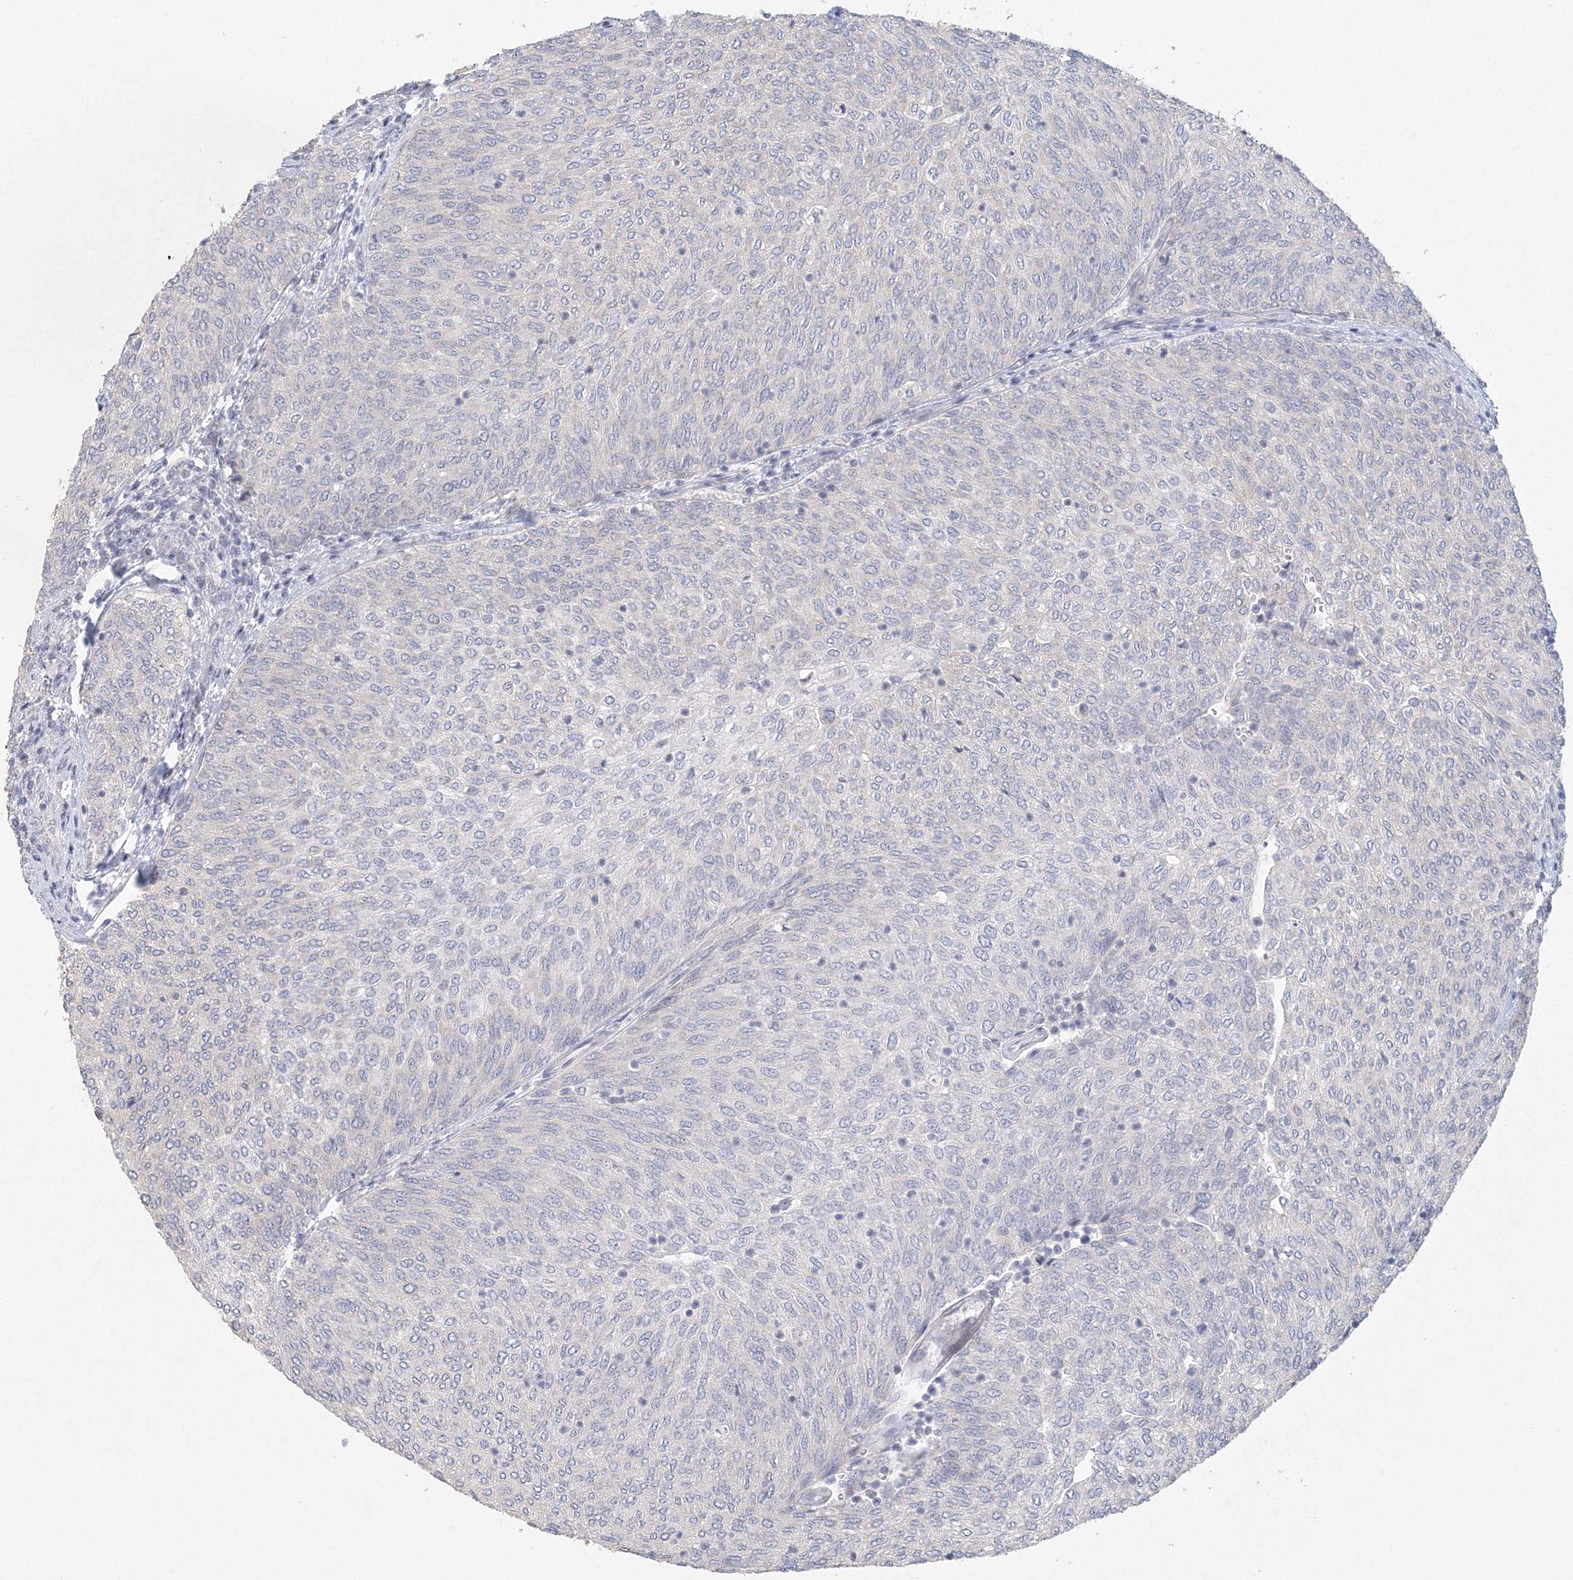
{"staining": {"intensity": "negative", "quantity": "none", "location": "none"}, "tissue": "urothelial cancer", "cell_type": "Tumor cells", "image_type": "cancer", "snomed": [{"axis": "morphology", "description": "Urothelial carcinoma, Low grade"}, {"axis": "topography", "description": "Urinary bladder"}], "caption": "This is an IHC image of human urothelial cancer. There is no positivity in tumor cells.", "gene": "TACC2", "patient": {"sex": "female", "age": 79}}